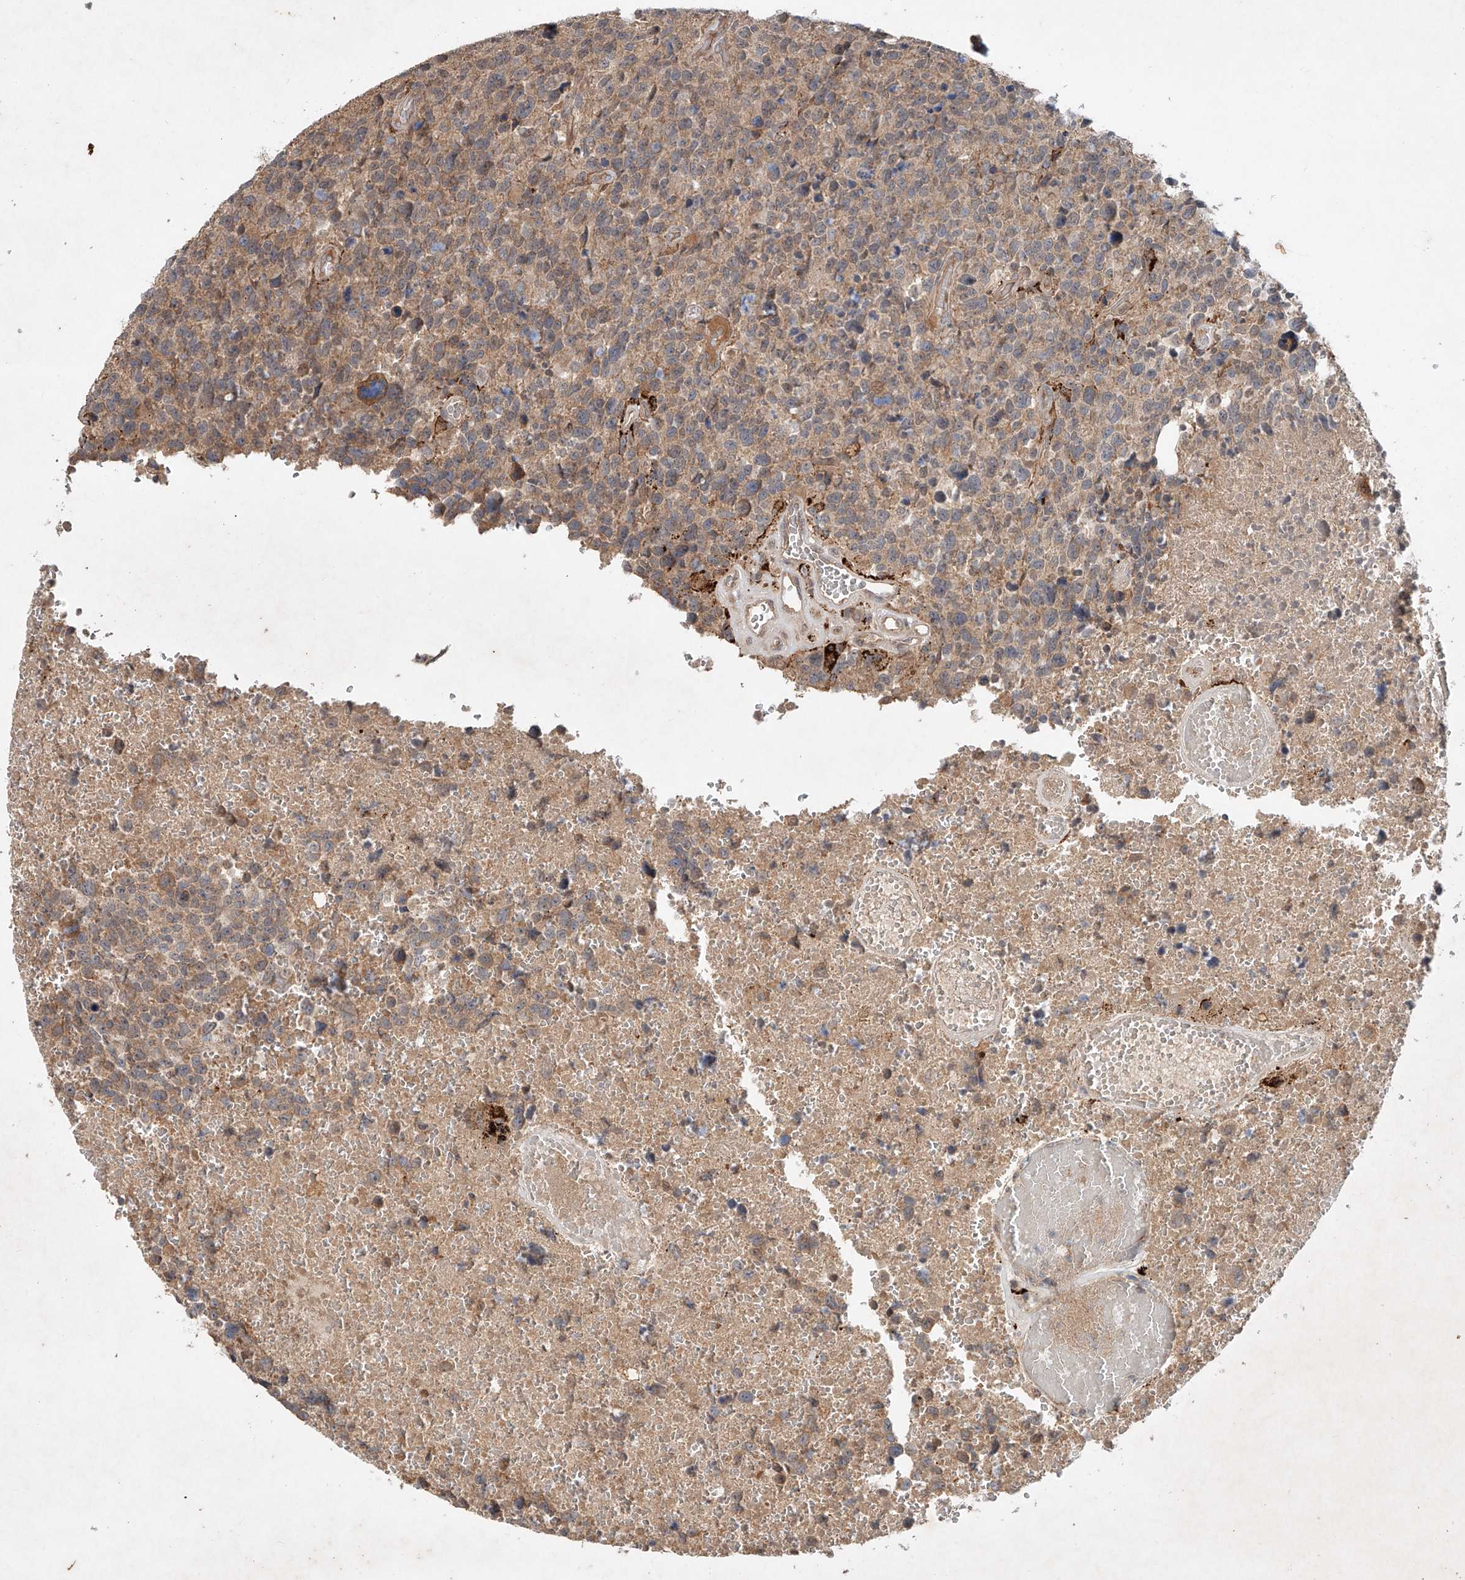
{"staining": {"intensity": "weak", "quantity": ">75%", "location": "cytoplasmic/membranous"}, "tissue": "glioma", "cell_type": "Tumor cells", "image_type": "cancer", "snomed": [{"axis": "morphology", "description": "Glioma, malignant, High grade"}, {"axis": "topography", "description": "Brain"}], "caption": "Immunohistochemical staining of human malignant glioma (high-grade) shows low levels of weak cytoplasmic/membranous protein expression in about >75% of tumor cells.", "gene": "IER5", "patient": {"sex": "male", "age": 69}}